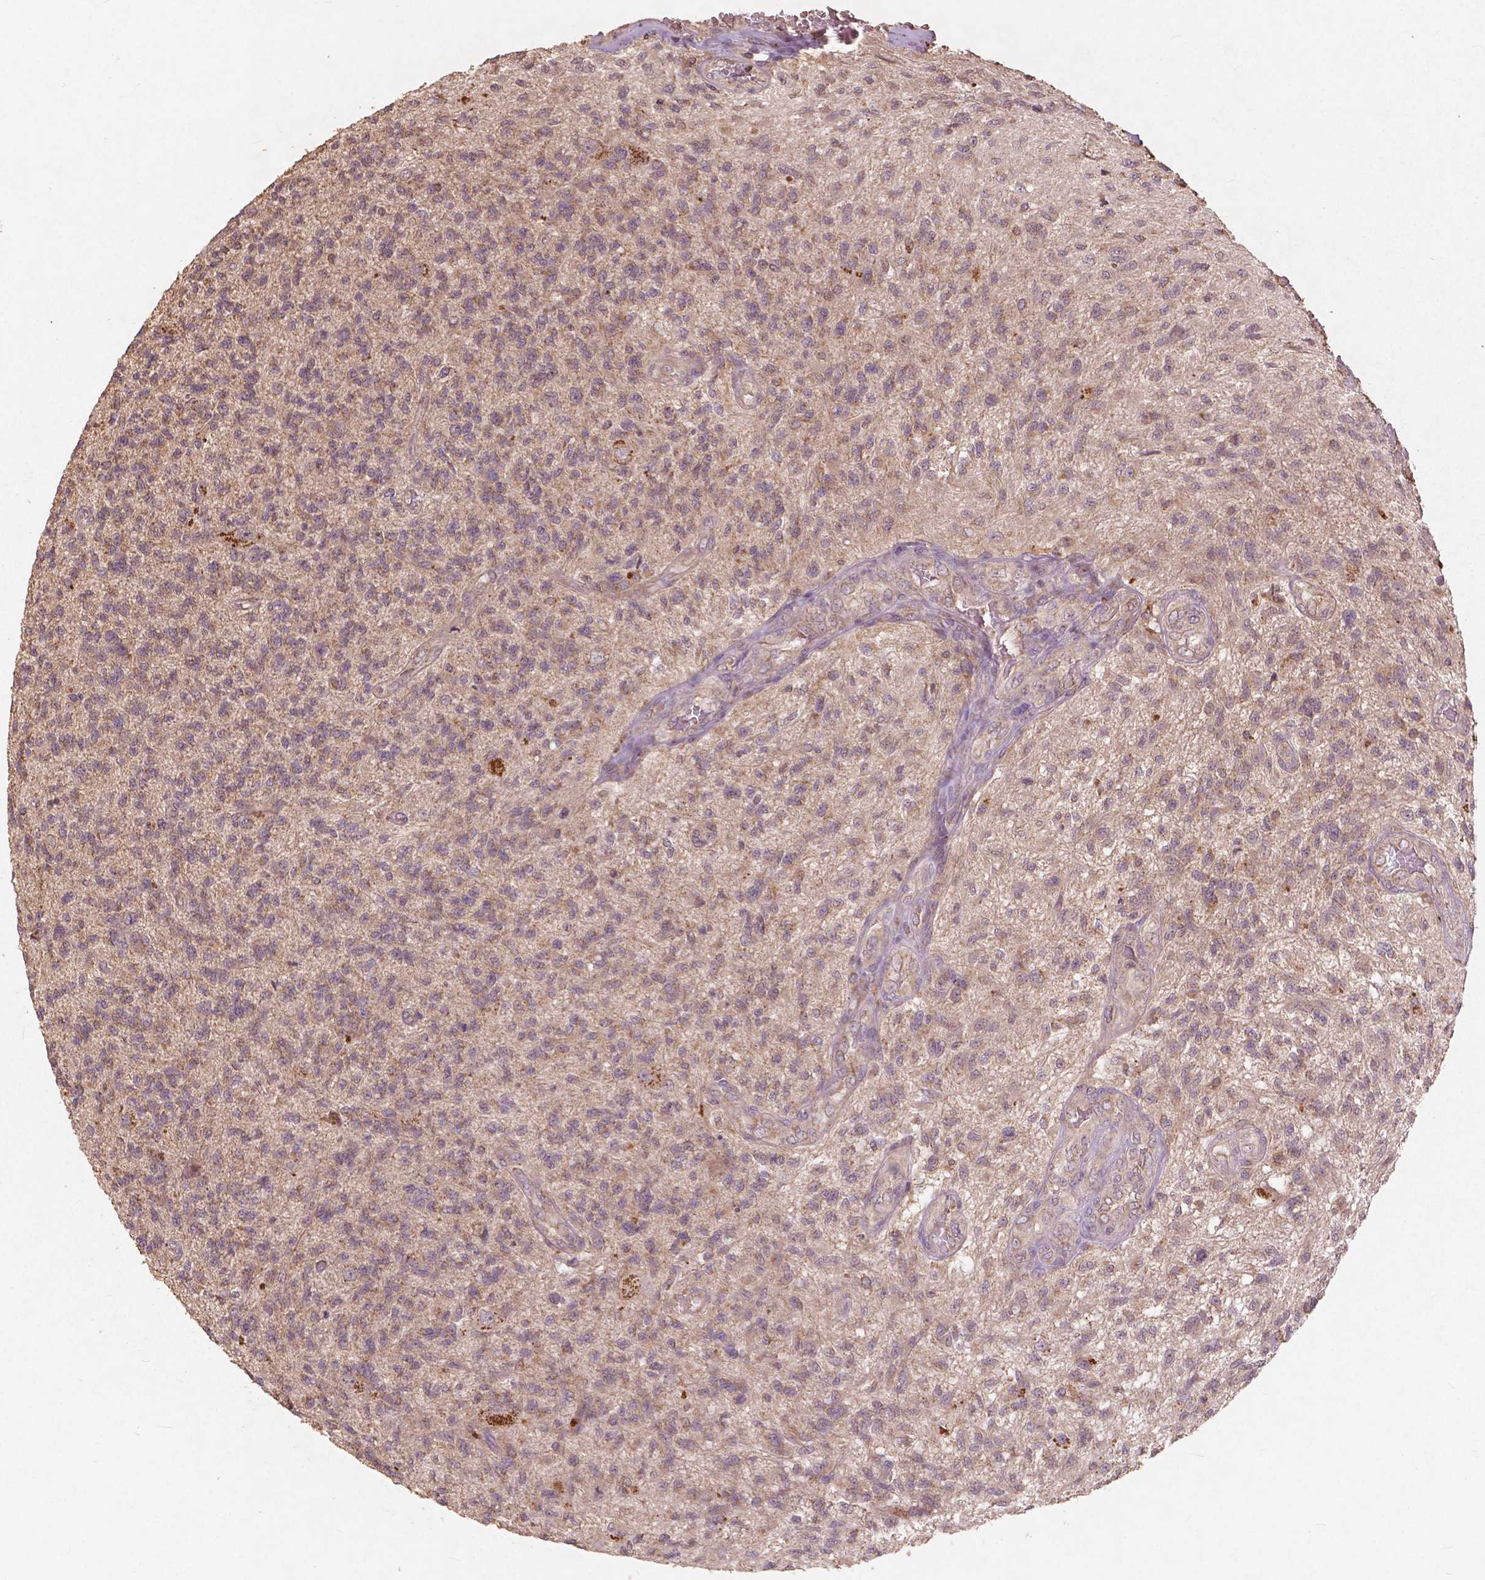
{"staining": {"intensity": "weak", "quantity": ">75%", "location": "cytoplasmic/membranous"}, "tissue": "glioma", "cell_type": "Tumor cells", "image_type": "cancer", "snomed": [{"axis": "morphology", "description": "Glioma, malignant, High grade"}, {"axis": "topography", "description": "Brain"}], "caption": "About >75% of tumor cells in glioma reveal weak cytoplasmic/membranous protein staining as visualized by brown immunohistochemical staining.", "gene": "ST6GALNAC5", "patient": {"sex": "male", "age": 56}}